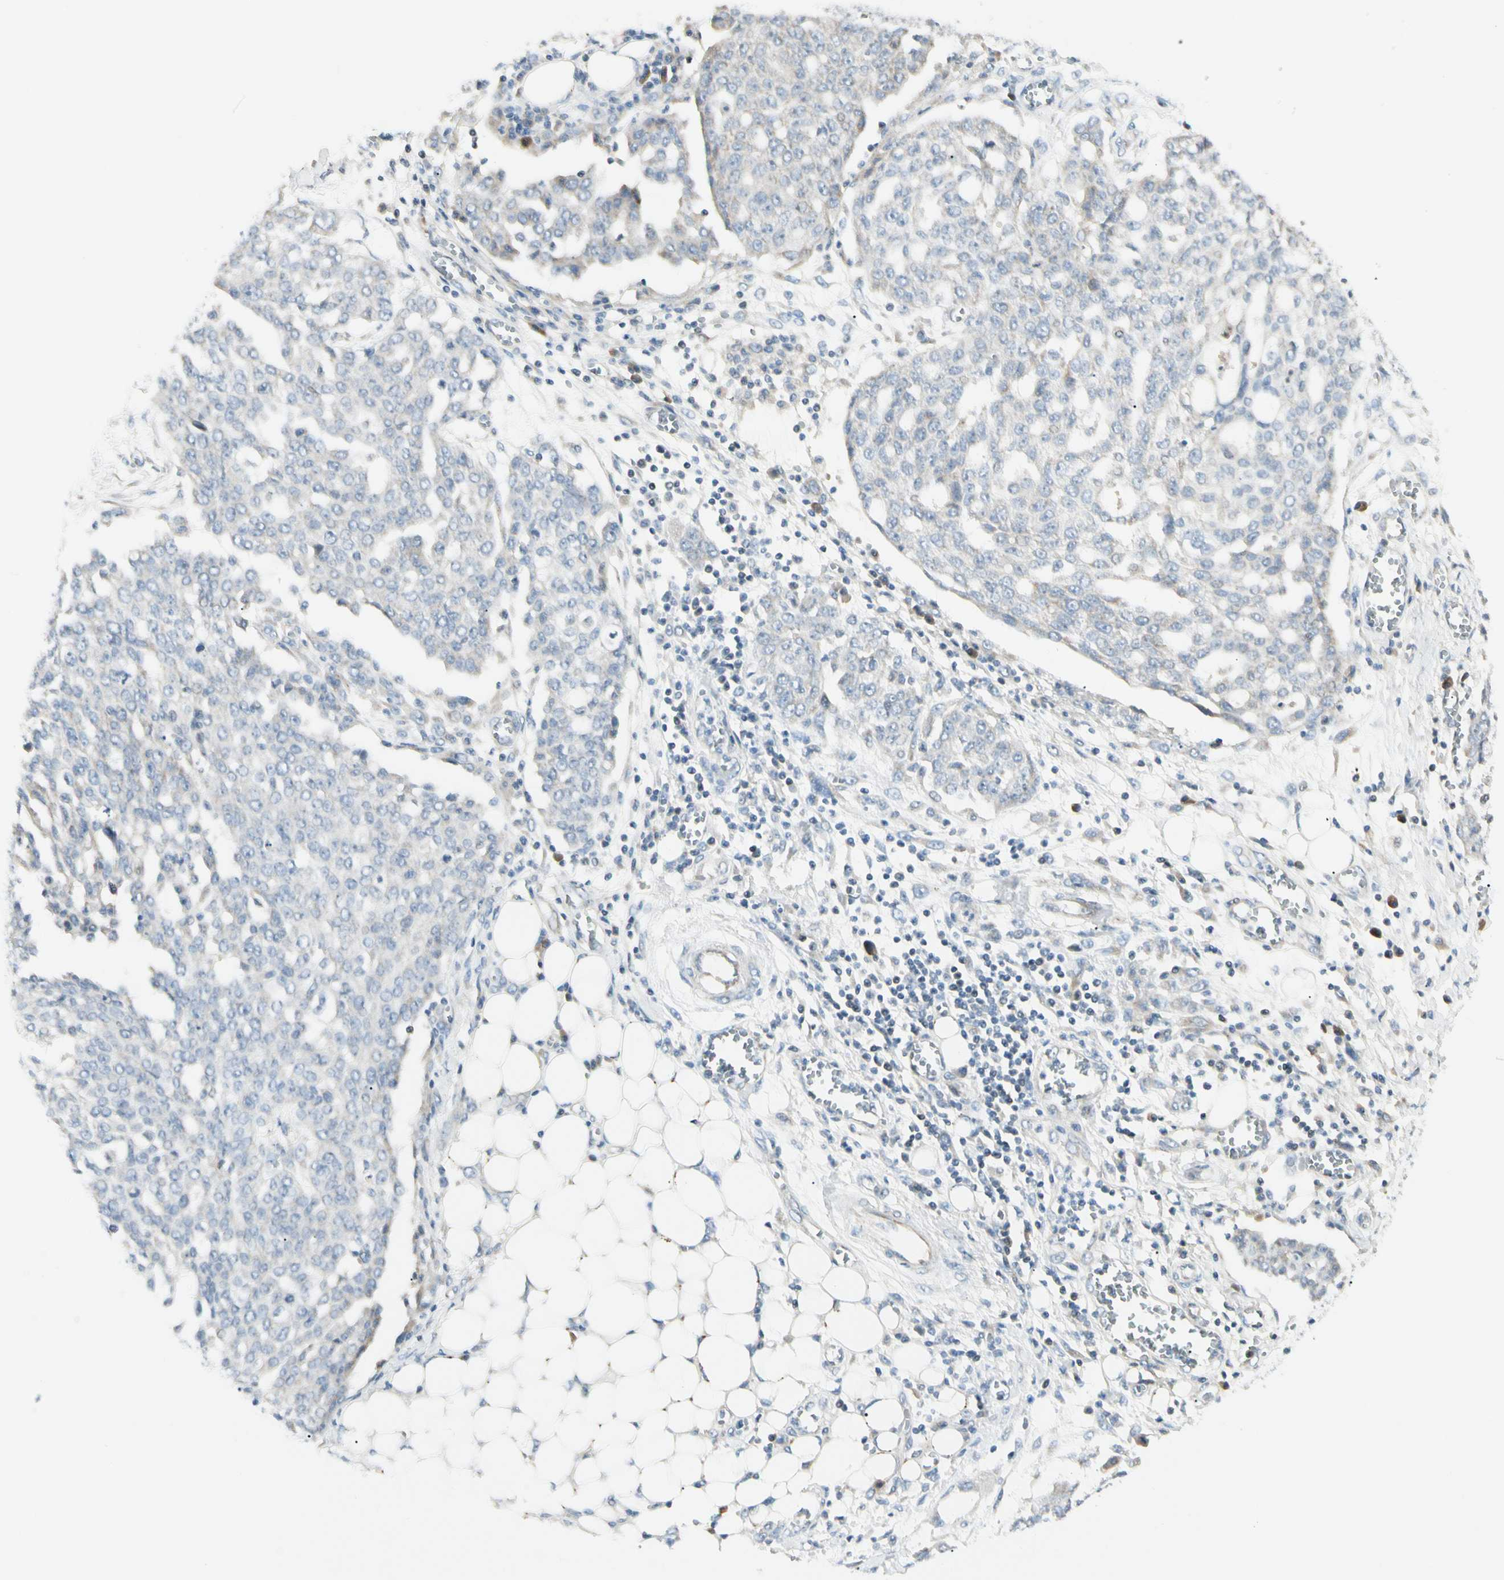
{"staining": {"intensity": "weak", "quantity": "<25%", "location": "cytoplasmic/membranous"}, "tissue": "ovarian cancer", "cell_type": "Tumor cells", "image_type": "cancer", "snomed": [{"axis": "morphology", "description": "Cystadenocarcinoma, serous, NOS"}, {"axis": "topography", "description": "Soft tissue"}, {"axis": "topography", "description": "Ovary"}], "caption": "The immunohistochemistry (IHC) micrograph has no significant expression in tumor cells of serous cystadenocarcinoma (ovarian) tissue.", "gene": "ALDH18A1", "patient": {"sex": "female", "age": 57}}